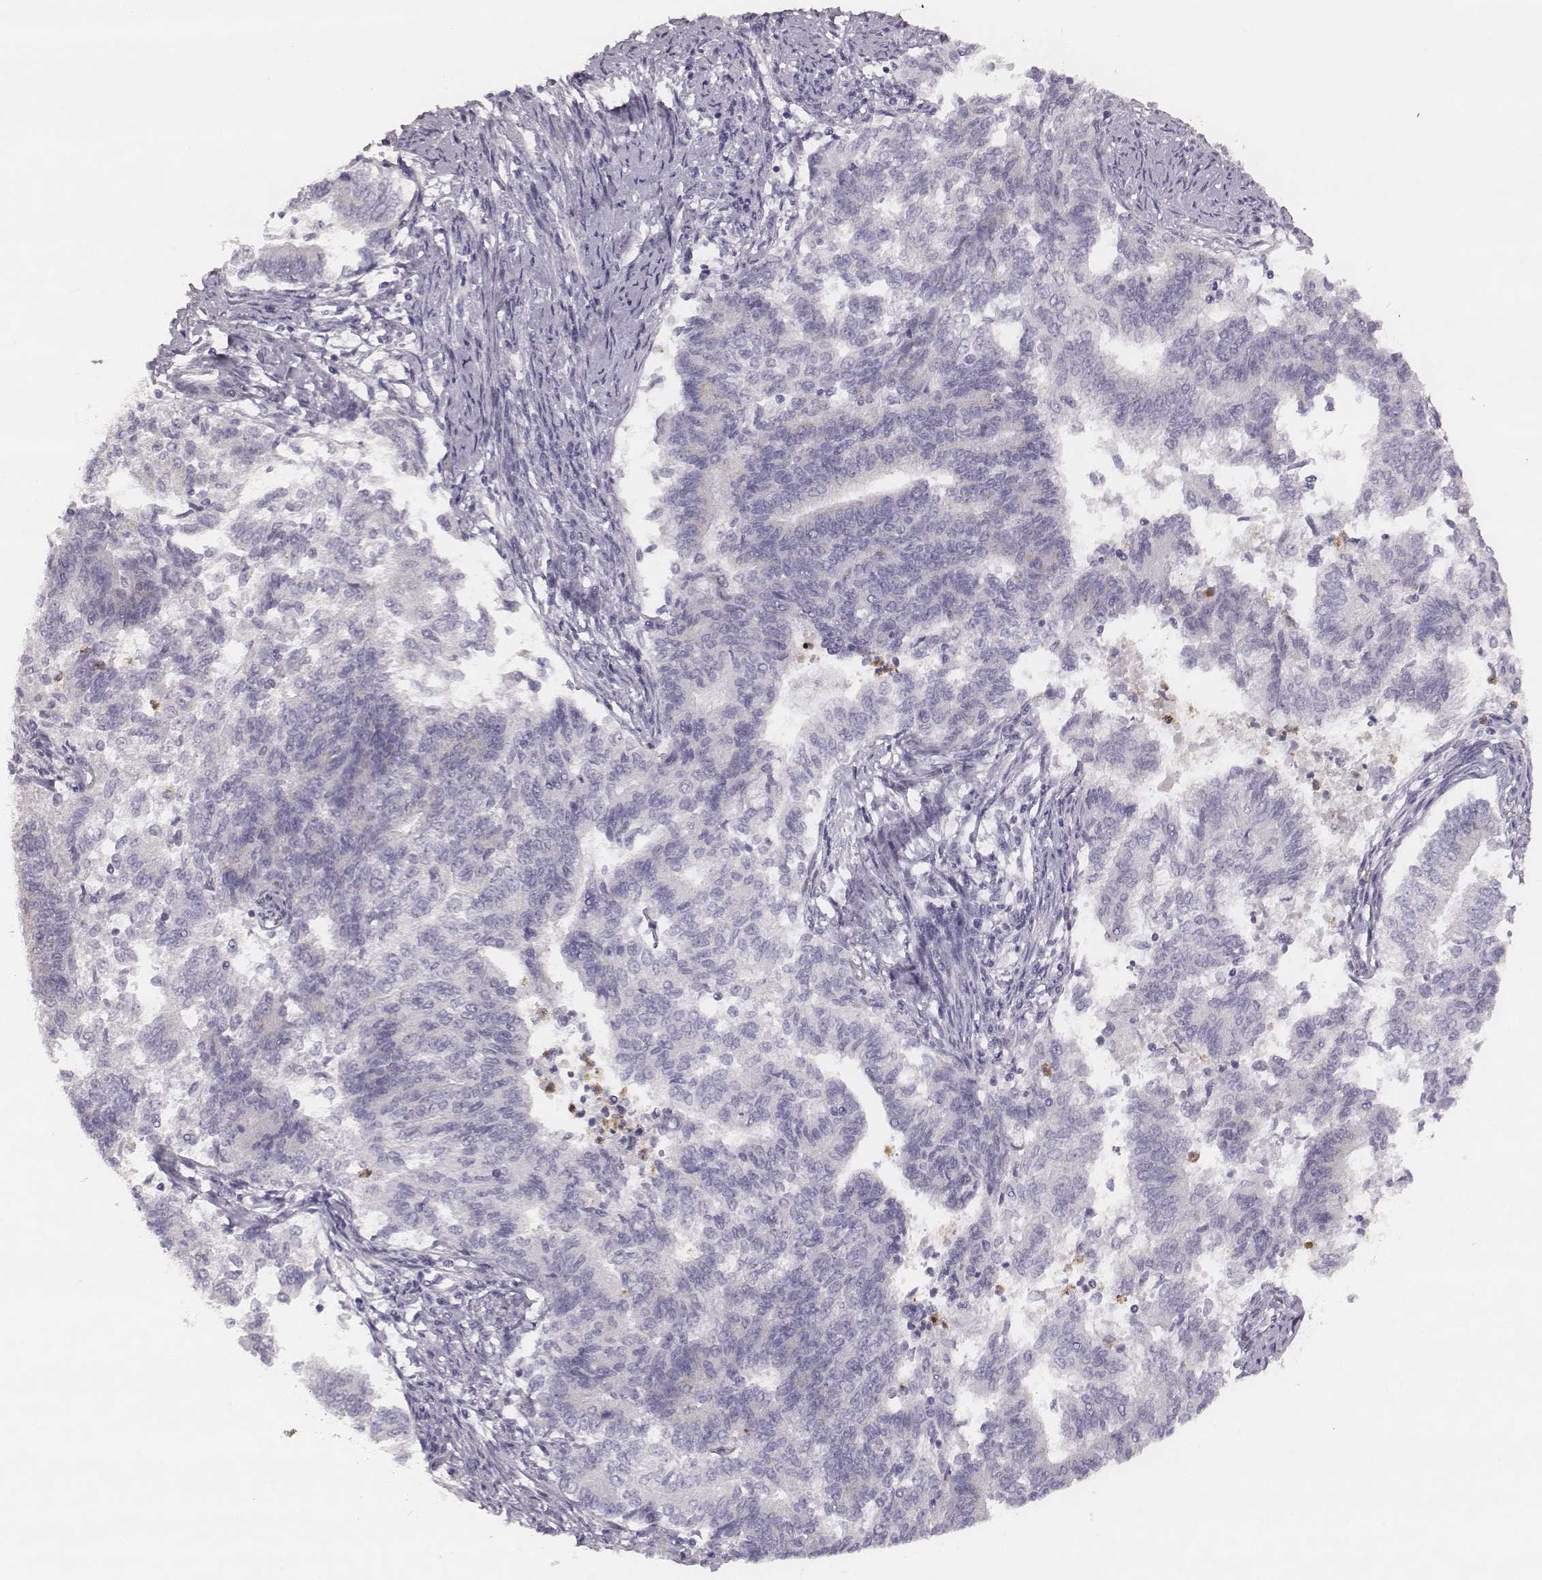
{"staining": {"intensity": "negative", "quantity": "none", "location": "none"}, "tissue": "endometrial cancer", "cell_type": "Tumor cells", "image_type": "cancer", "snomed": [{"axis": "morphology", "description": "Adenocarcinoma, NOS"}, {"axis": "topography", "description": "Endometrium"}], "caption": "This micrograph is of endometrial cancer stained with immunohistochemistry (IHC) to label a protein in brown with the nuclei are counter-stained blue. There is no staining in tumor cells.", "gene": "KCNJ12", "patient": {"sex": "female", "age": 65}}